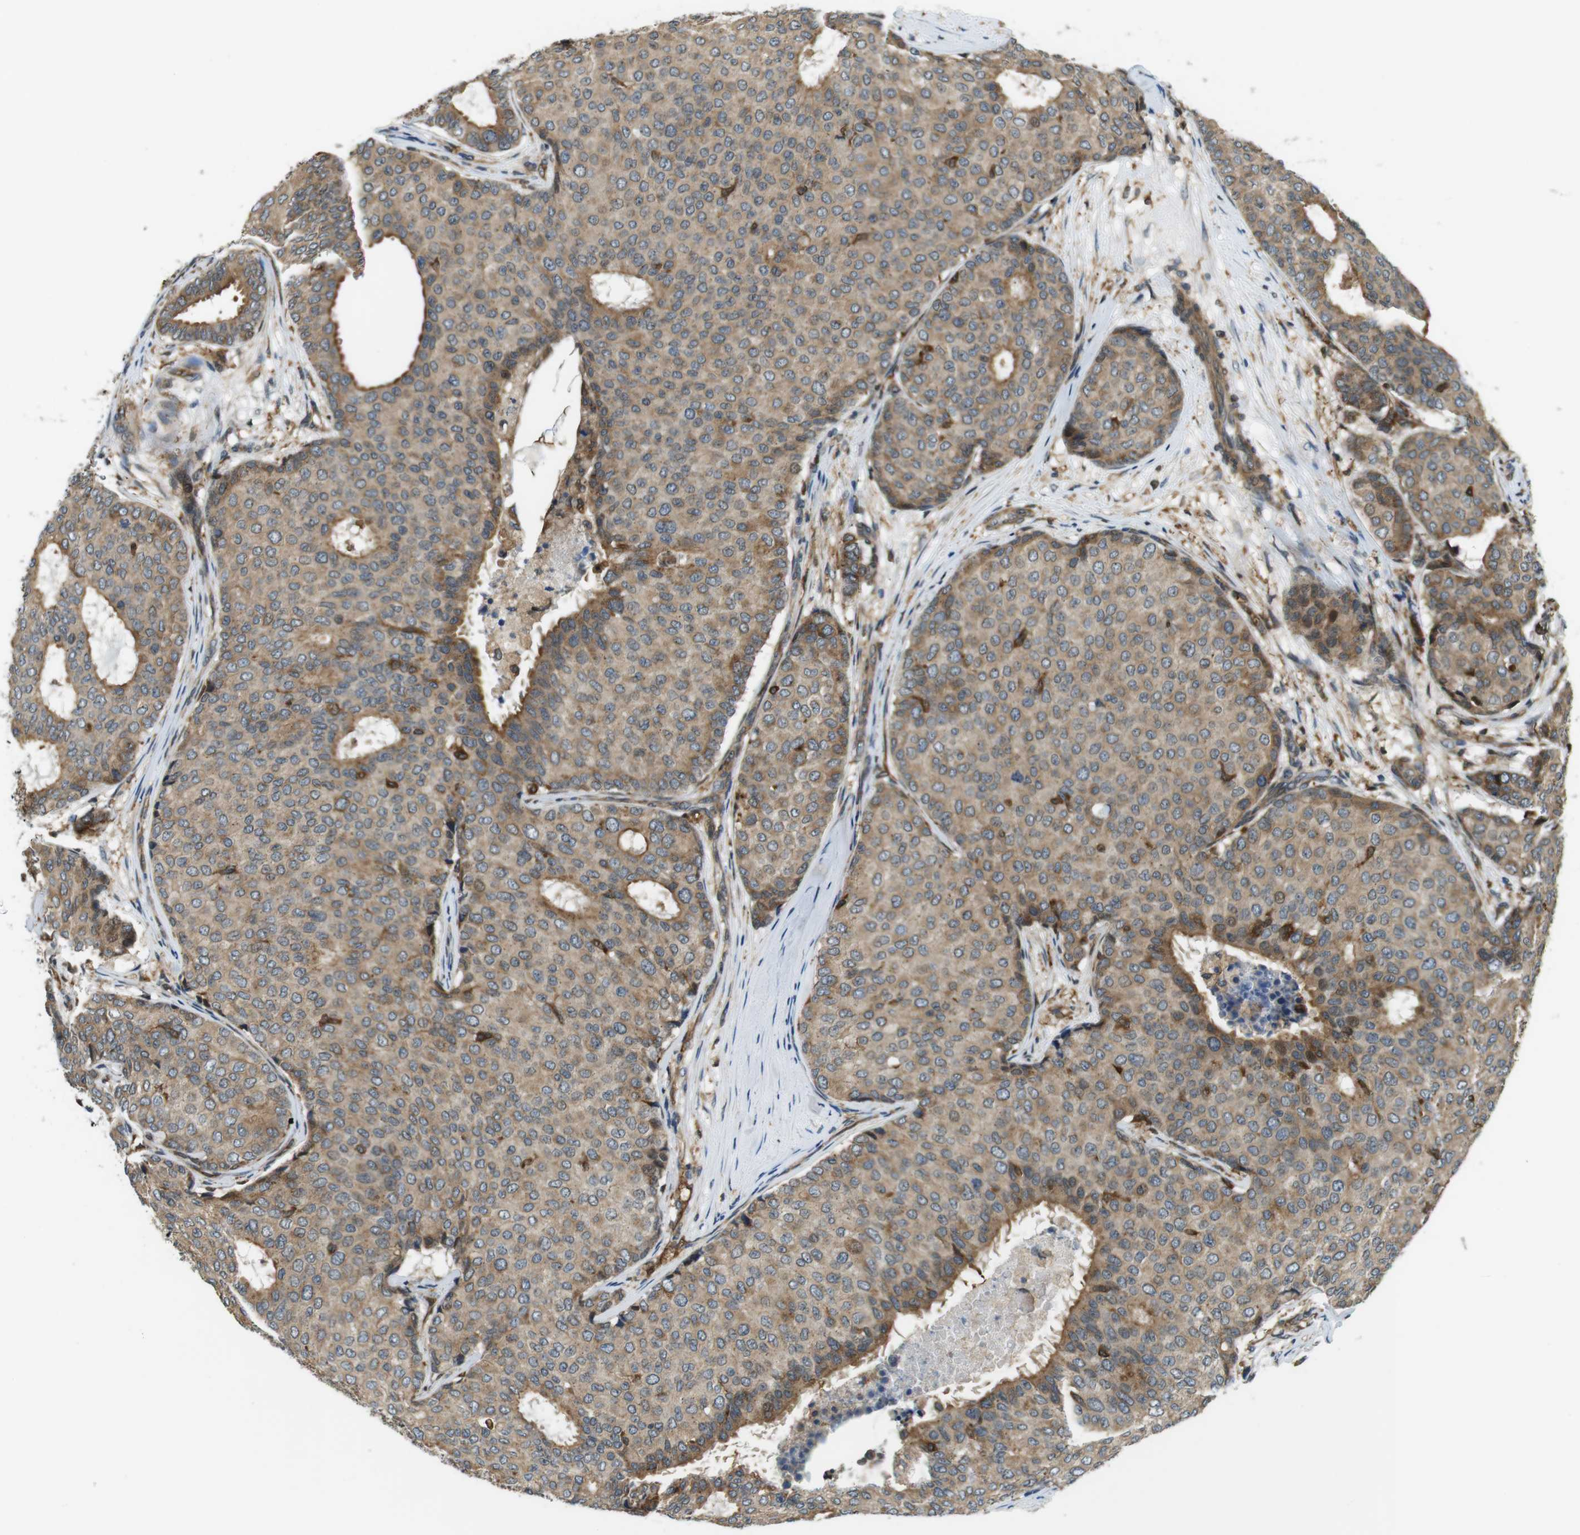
{"staining": {"intensity": "moderate", "quantity": ">75%", "location": "cytoplasmic/membranous"}, "tissue": "breast cancer", "cell_type": "Tumor cells", "image_type": "cancer", "snomed": [{"axis": "morphology", "description": "Duct carcinoma"}, {"axis": "topography", "description": "Breast"}], "caption": "Protein staining shows moderate cytoplasmic/membranous expression in approximately >75% of tumor cells in breast cancer (infiltrating ductal carcinoma). (IHC, brightfield microscopy, high magnification).", "gene": "PALD1", "patient": {"sex": "female", "age": 75}}